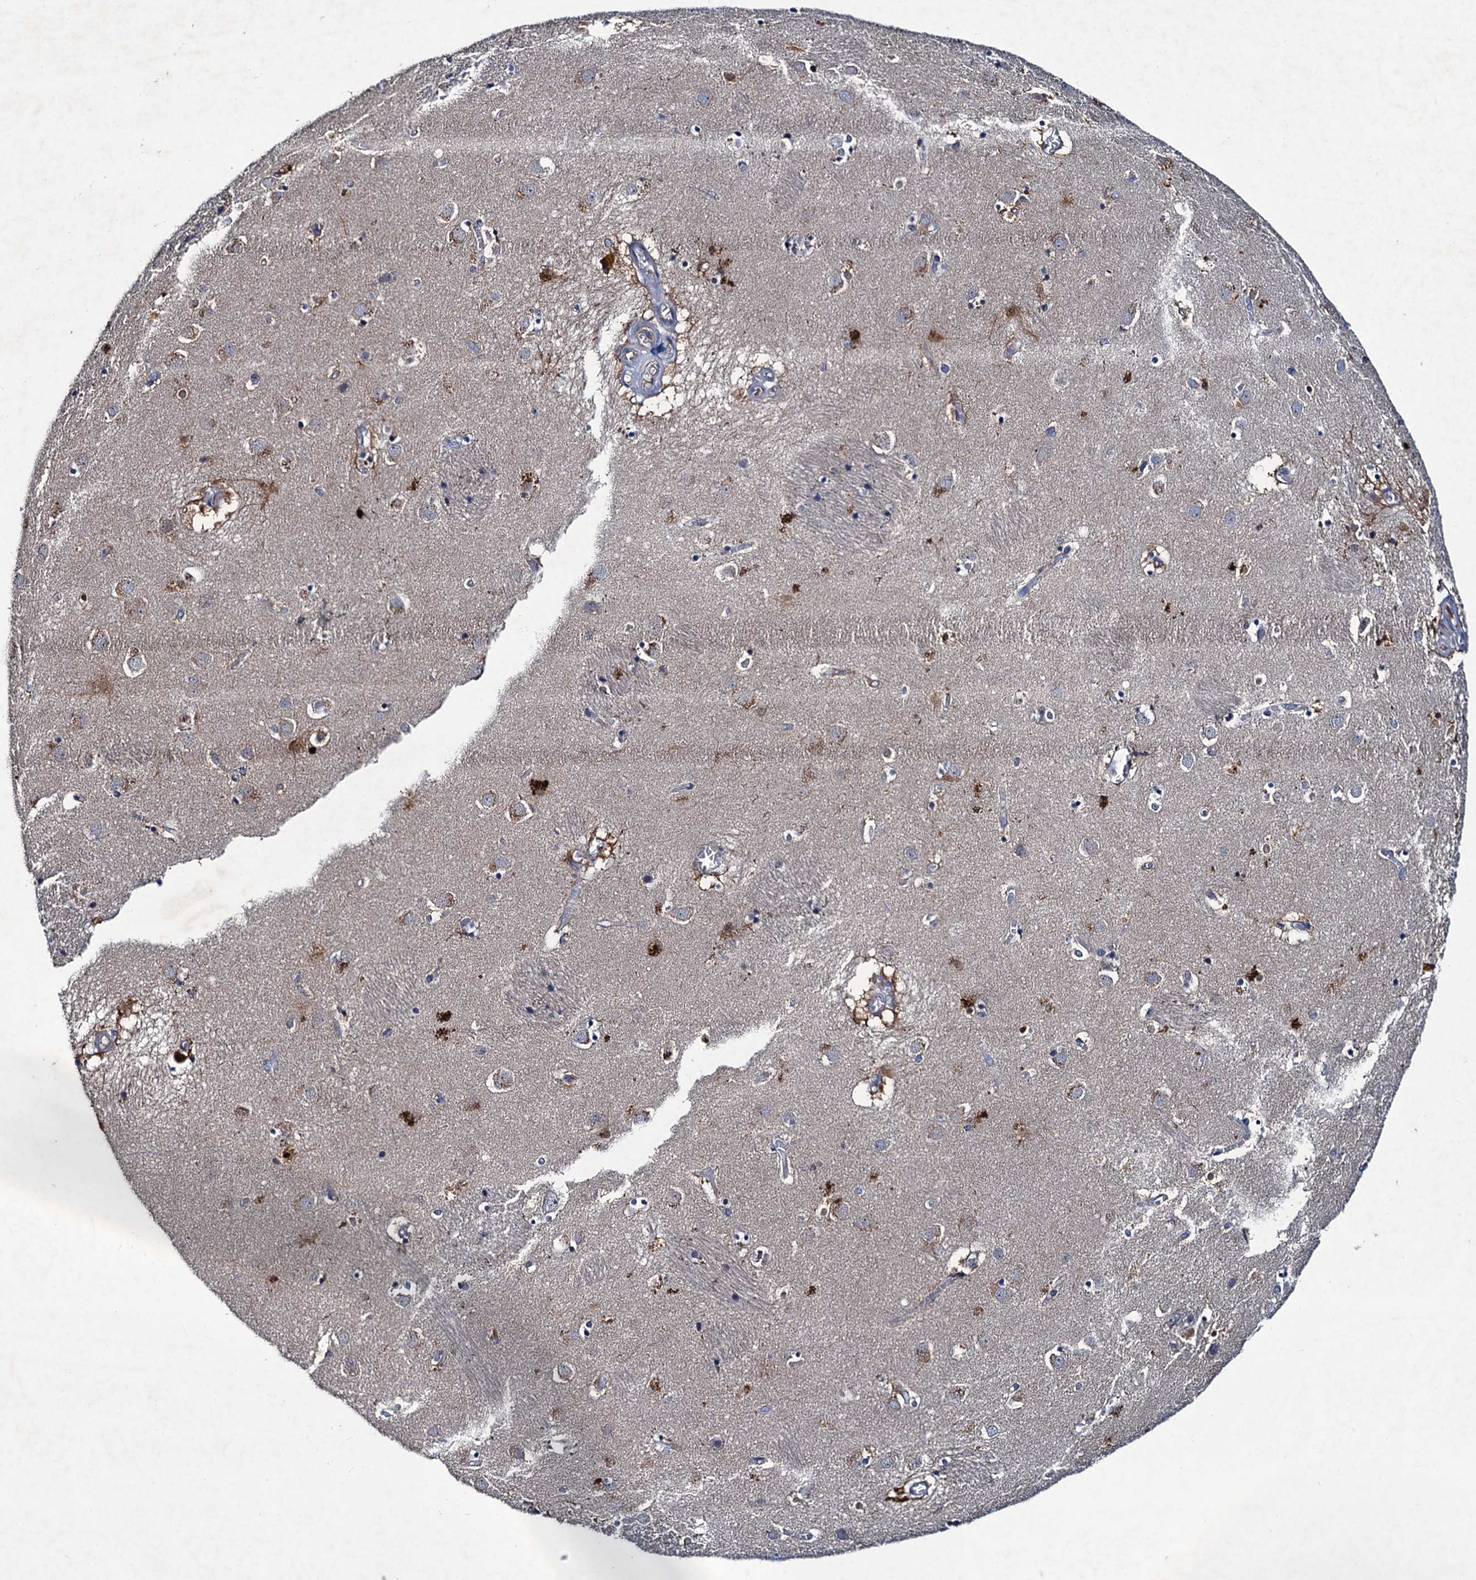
{"staining": {"intensity": "negative", "quantity": "none", "location": "none"}, "tissue": "caudate", "cell_type": "Glial cells", "image_type": "normal", "snomed": [{"axis": "morphology", "description": "Normal tissue, NOS"}, {"axis": "topography", "description": "Lateral ventricle wall"}], "caption": "The photomicrograph reveals no significant positivity in glial cells of caudate.", "gene": "RTKN2", "patient": {"sex": "male", "age": 70}}